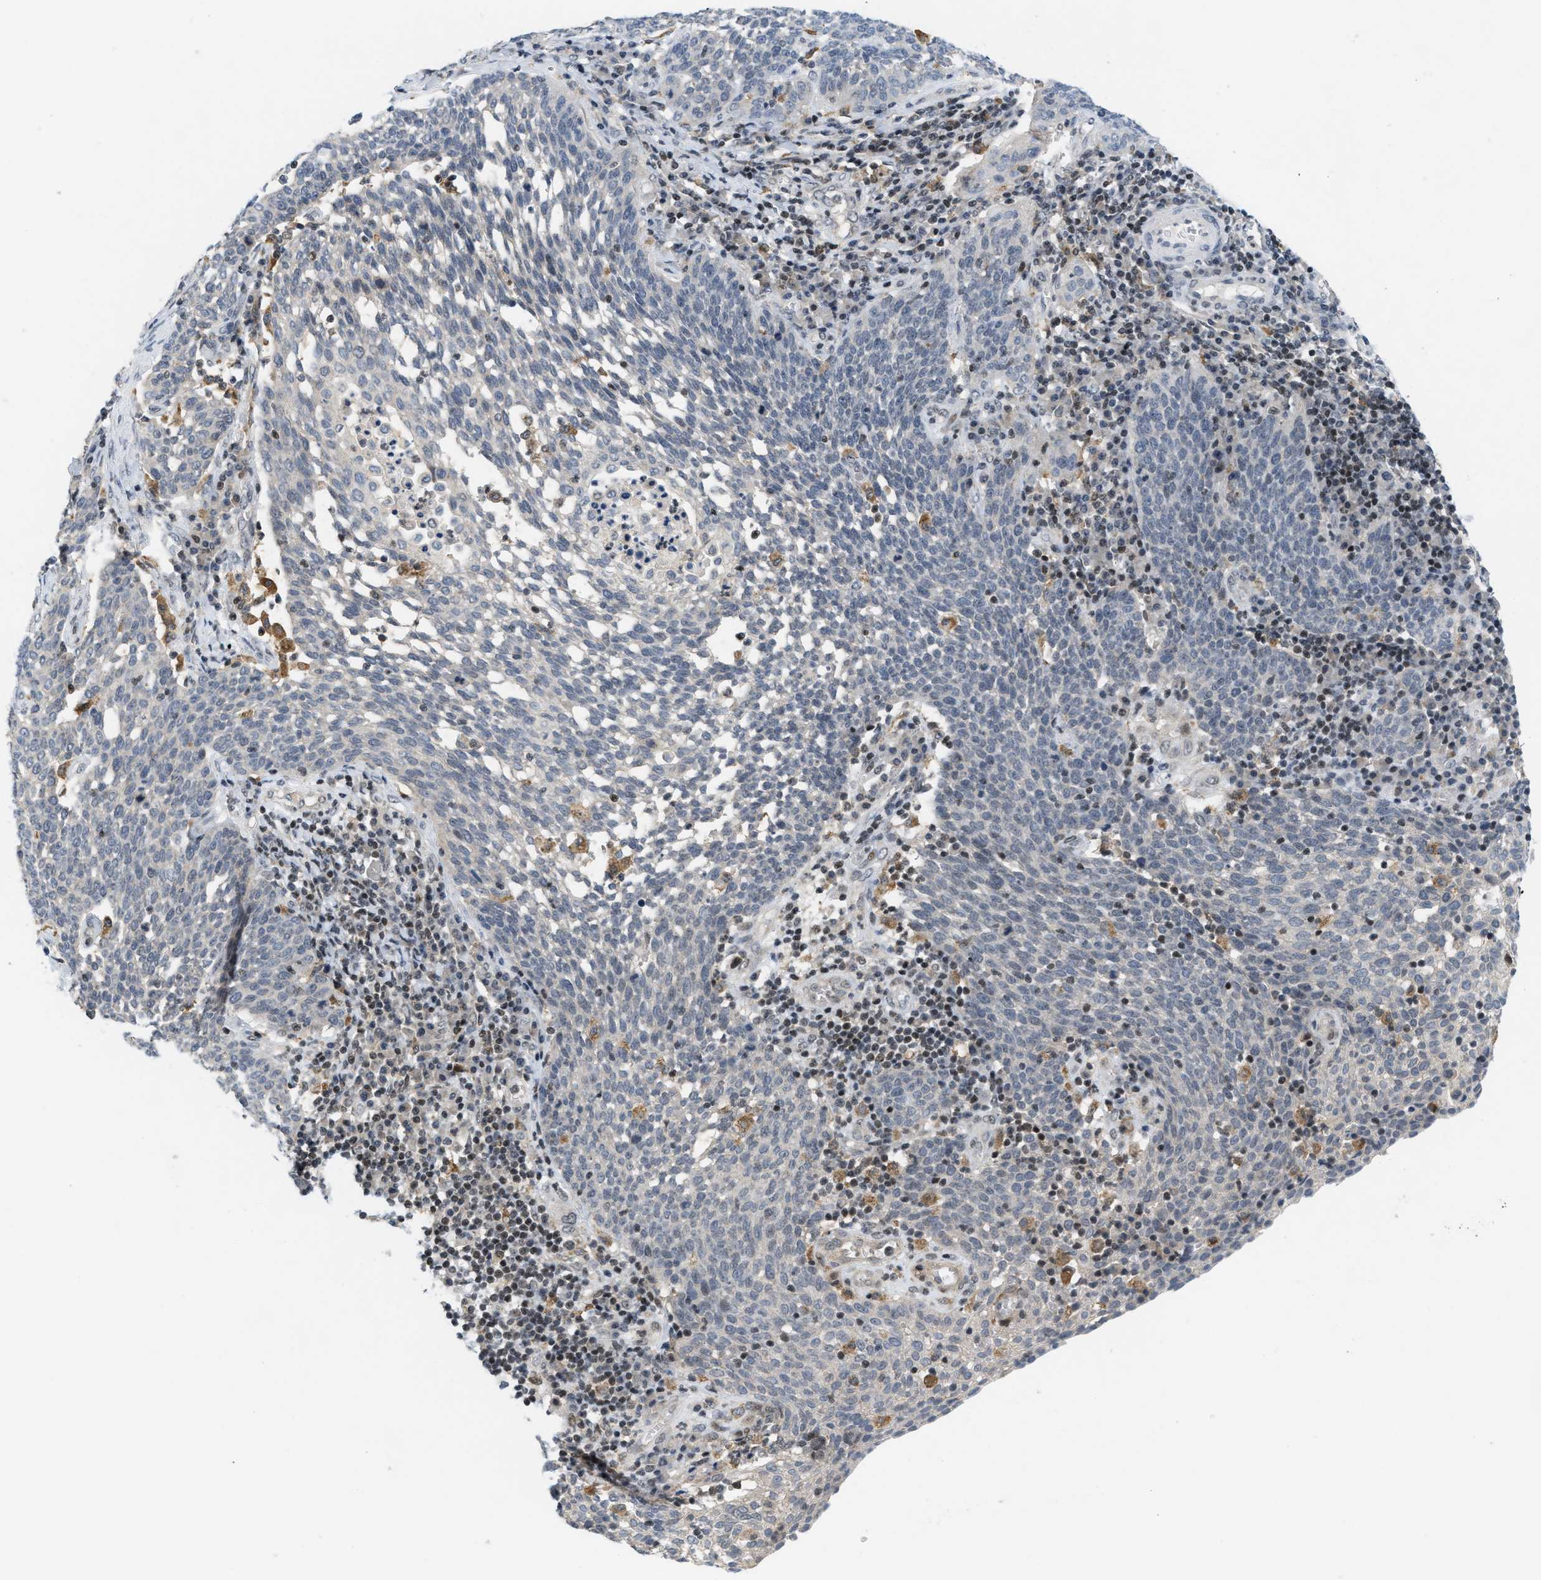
{"staining": {"intensity": "negative", "quantity": "none", "location": "none"}, "tissue": "cervical cancer", "cell_type": "Tumor cells", "image_type": "cancer", "snomed": [{"axis": "morphology", "description": "Squamous cell carcinoma, NOS"}, {"axis": "topography", "description": "Cervix"}], "caption": "Micrograph shows no protein staining in tumor cells of cervical cancer tissue. (Stains: DAB (3,3'-diaminobenzidine) IHC with hematoxylin counter stain, Microscopy: brightfield microscopy at high magnification).", "gene": "ING1", "patient": {"sex": "female", "age": 34}}